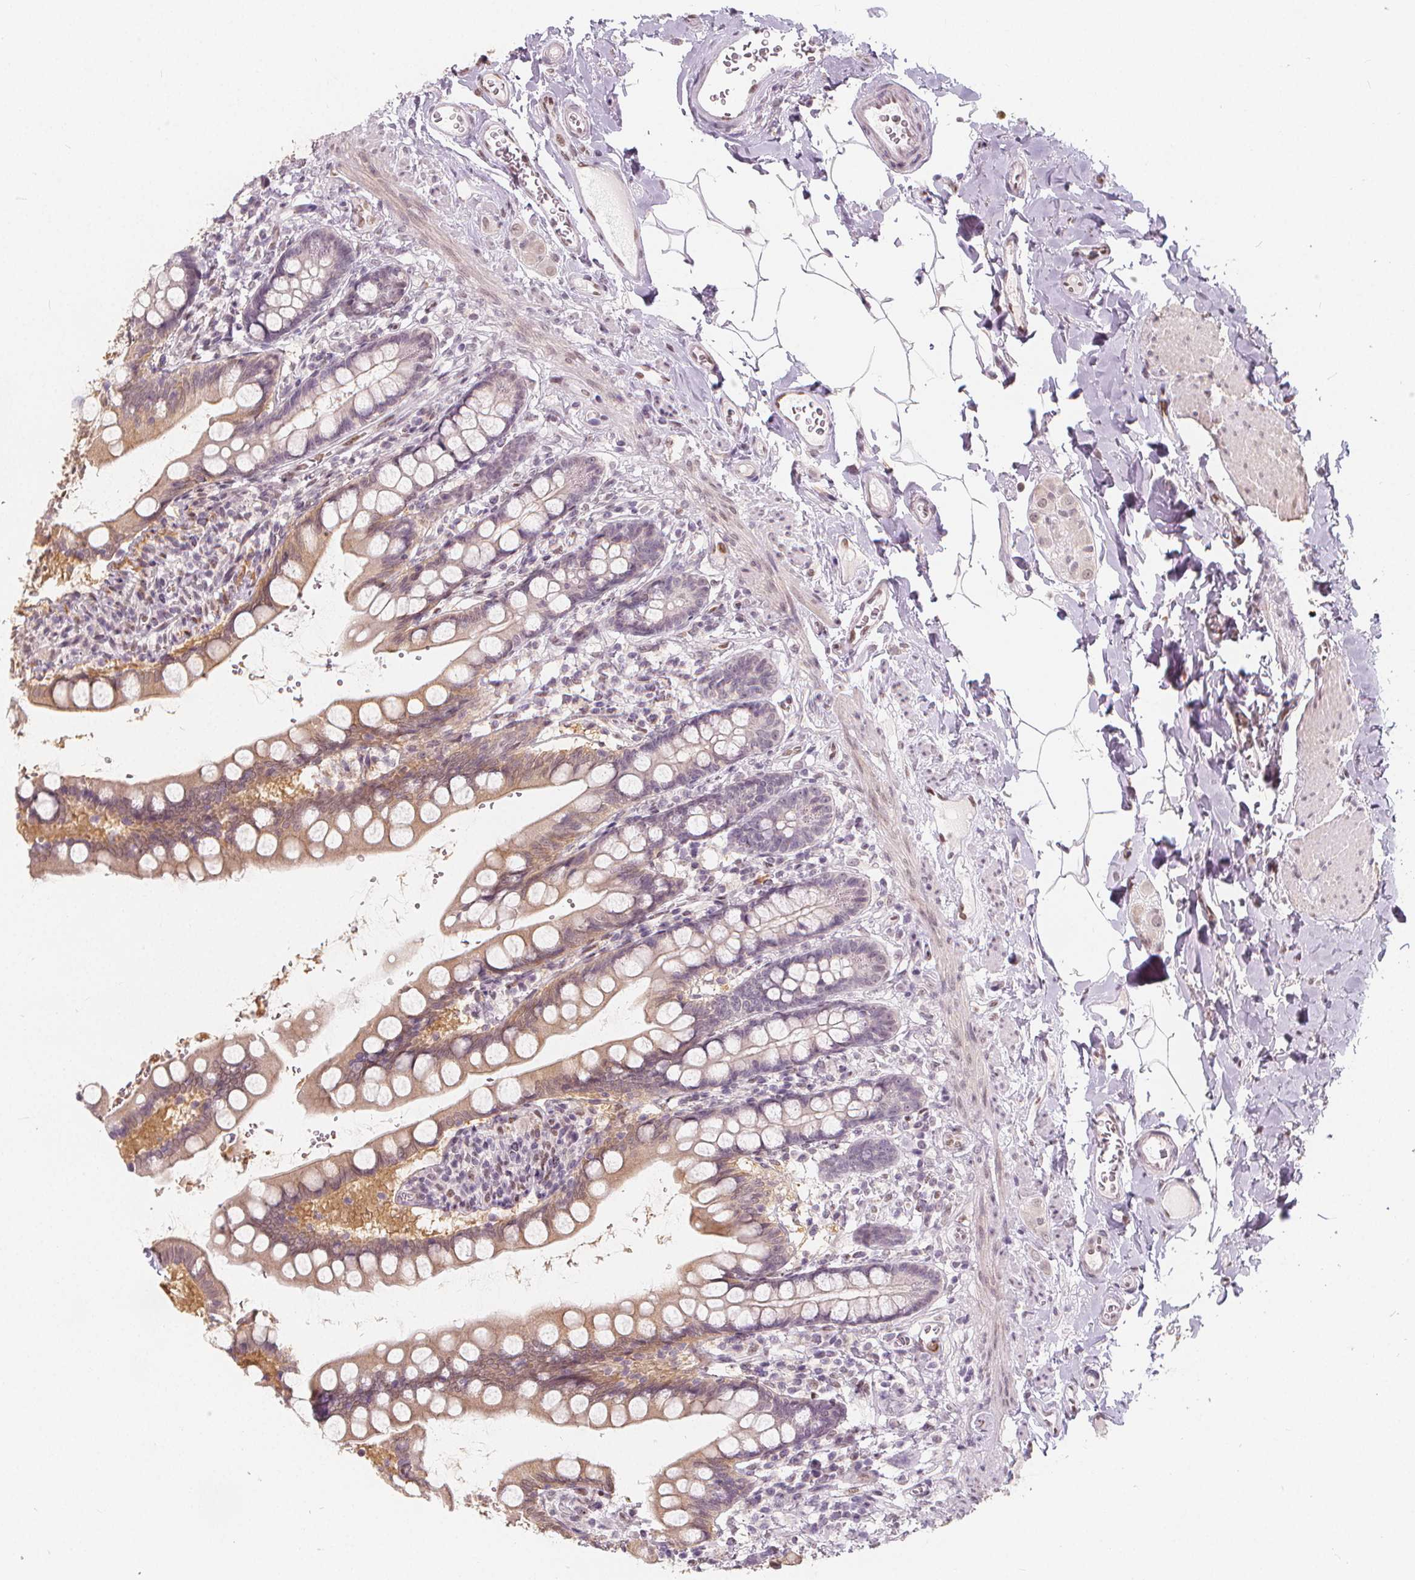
{"staining": {"intensity": "weak", "quantity": ">75%", "location": "cytoplasmic/membranous"}, "tissue": "small intestine", "cell_type": "Glandular cells", "image_type": "normal", "snomed": [{"axis": "morphology", "description": "Normal tissue, NOS"}, {"axis": "topography", "description": "Small intestine"}], "caption": "The image displays a brown stain indicating the presence of a protein in the cytoplasmic/membranous of glandular cells in small intestine. (Brightfield microscopy of DAB IHC at high magnification).", "gene": "DRC3", "patient": {"sex": "female", "age": 56}}